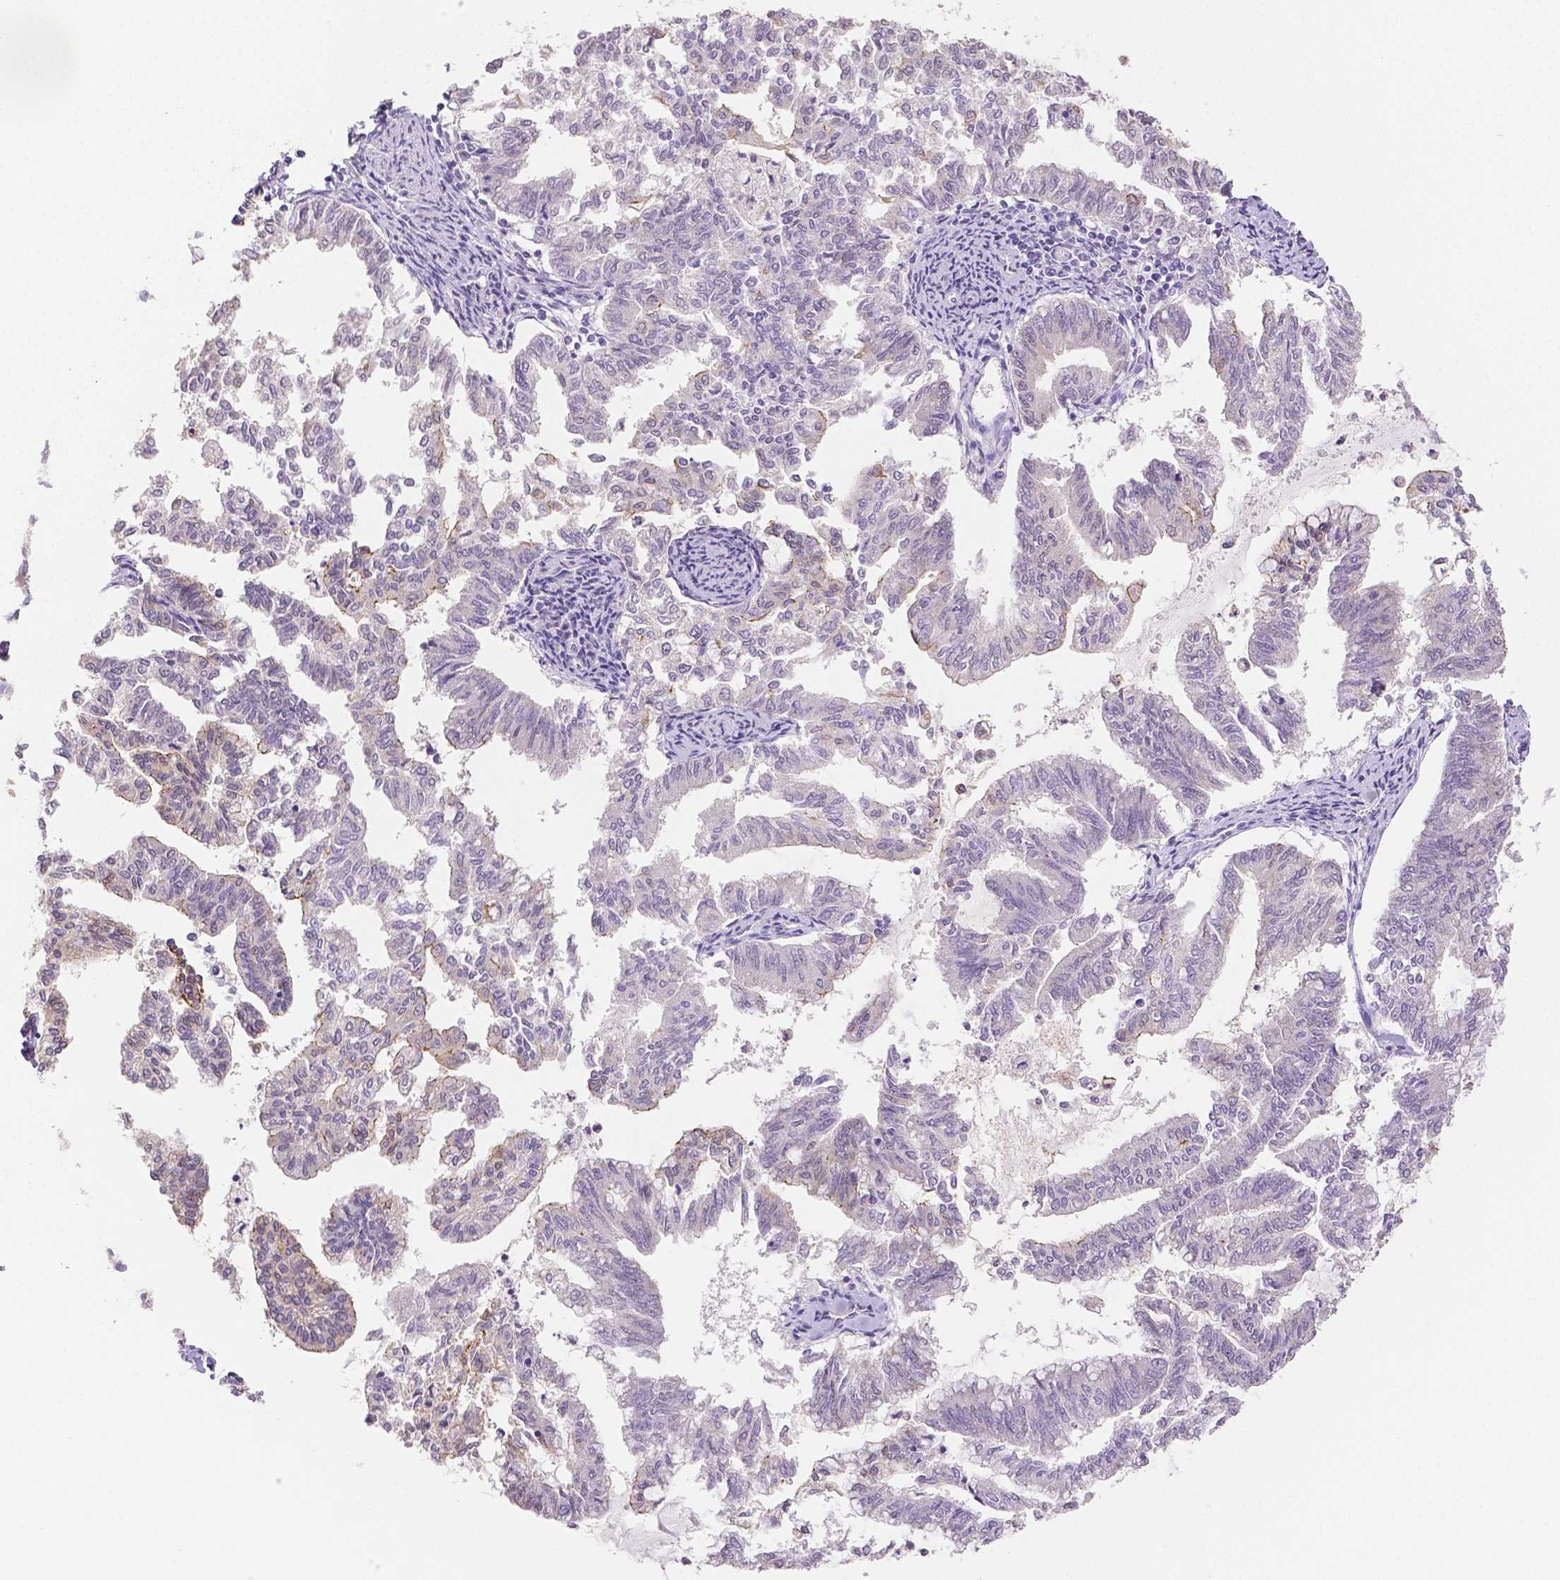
{"staining": {"intensity": "negative", "quantity": "none", "location": "none"}, "tissue": "endometrial cancer", "cell_type": "Tumor cells", "image_type": "cancer", "snomed": [{"axis": "morphology", "description": "Adenocarcinoma, NOS"}, {"axis": "topography", "description": "Endometrium"}], "caption": "Human endometrial adenocarcinoma stained for a protein using immunohistochemistry (IHC) shows no positivity in tumor cells.", "gene": "OCLN", "patient": {"sex": "female", "age": 79}}